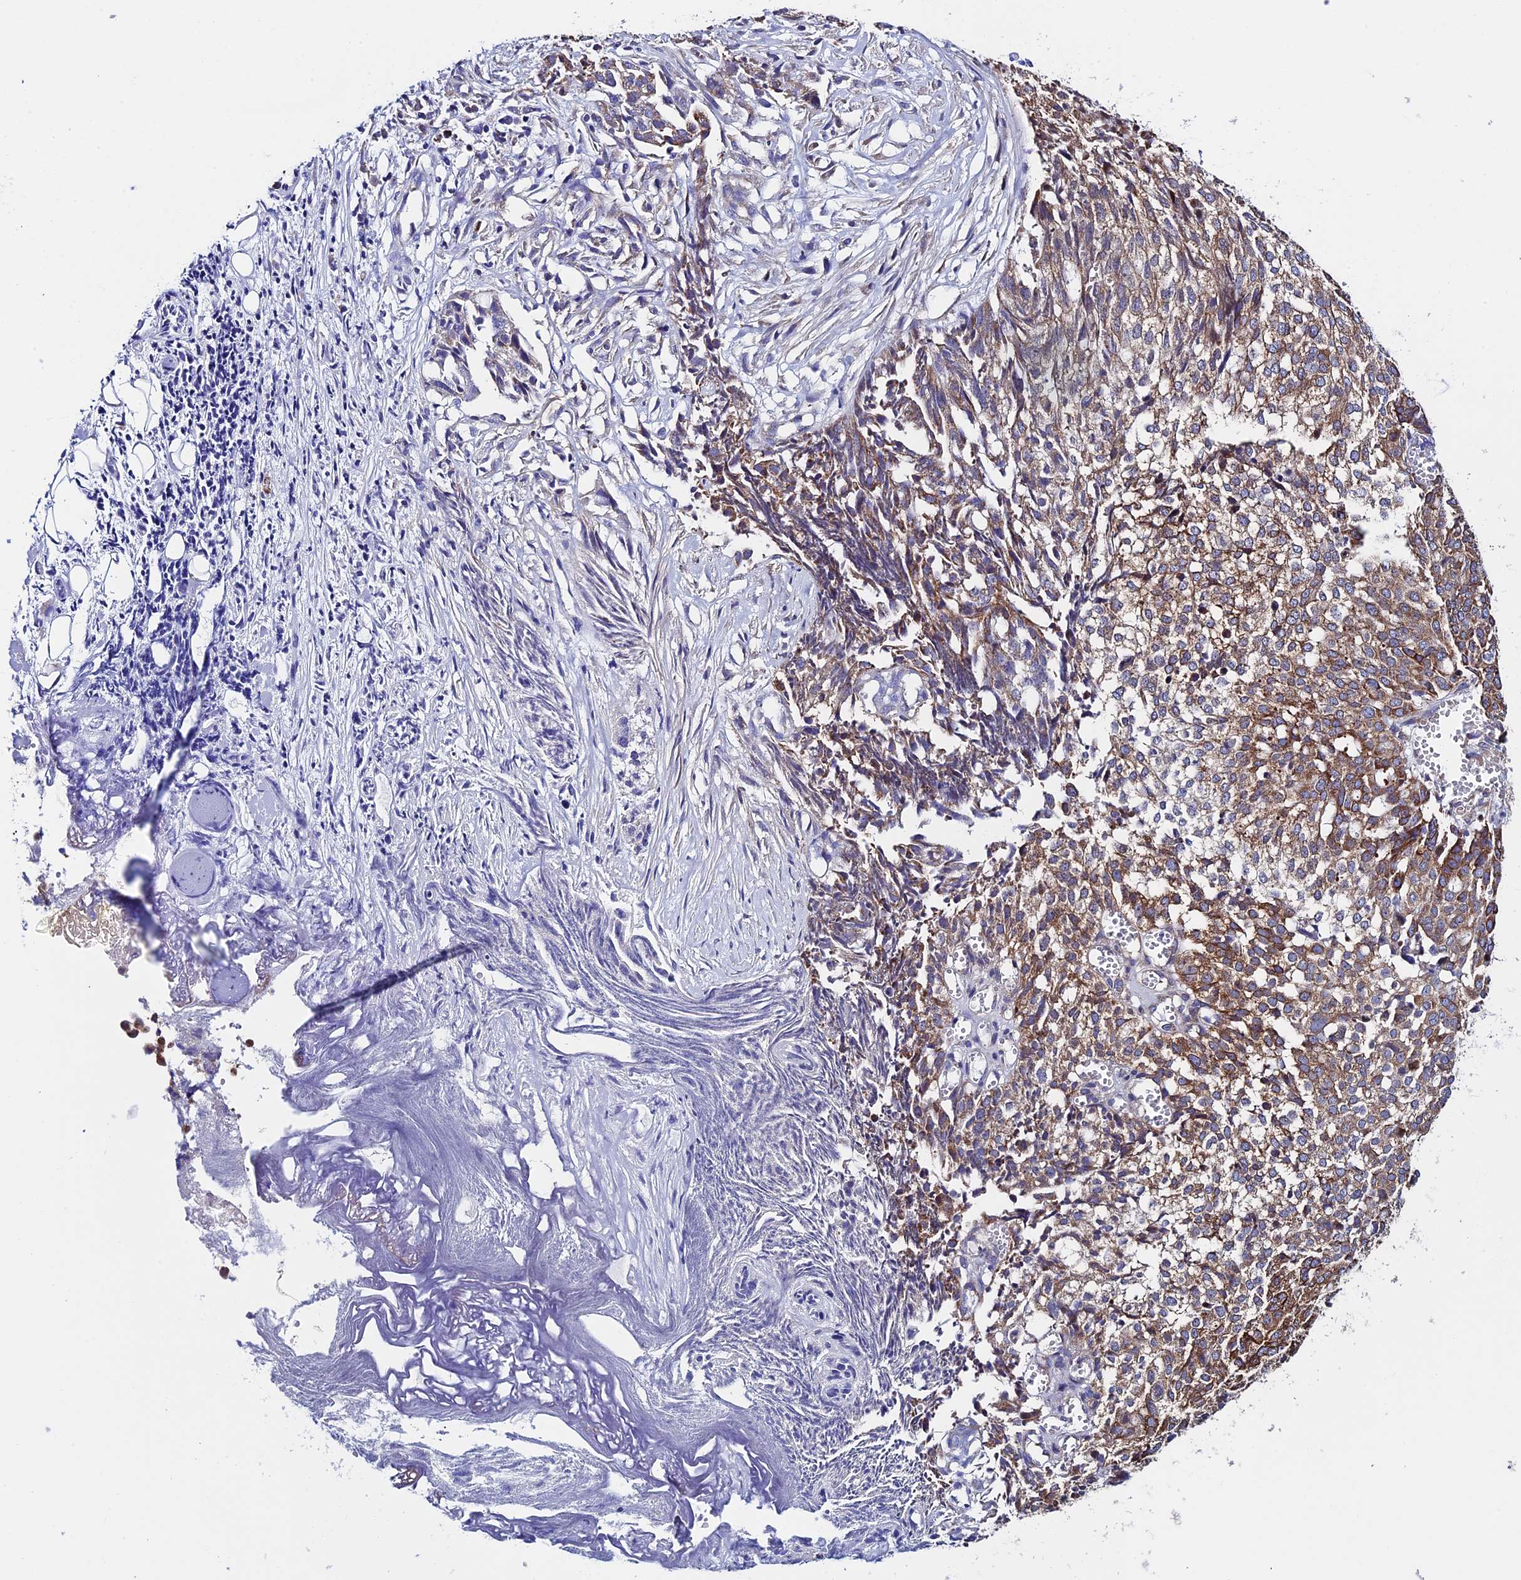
{"staining": {"intensity": "moderate", "quantity": ">75%", "location": "cytoplasmic/membranous"}, "tissue": "ovarian cancer", "cell_type": "Tumor cells", "image_type": "cancer", "snomed": [{"axis": "morphology", "description": "Cystadenocarcinoma, serous, NOS"}, {"axis": "topography", "description": "Soft tissue"}, {"axis": "topography", "description": "Ovary"}], "caption": "Immunohistochemical staining of human ovarian cancer (serous cystadenocarcinoma) reveals medium levels of moderate cytoplasmic/membranous protein expression in approximately >75% of tumor cells.", "gene": "SLC9A5", "patient": {"sex": "female", "age": 57}}